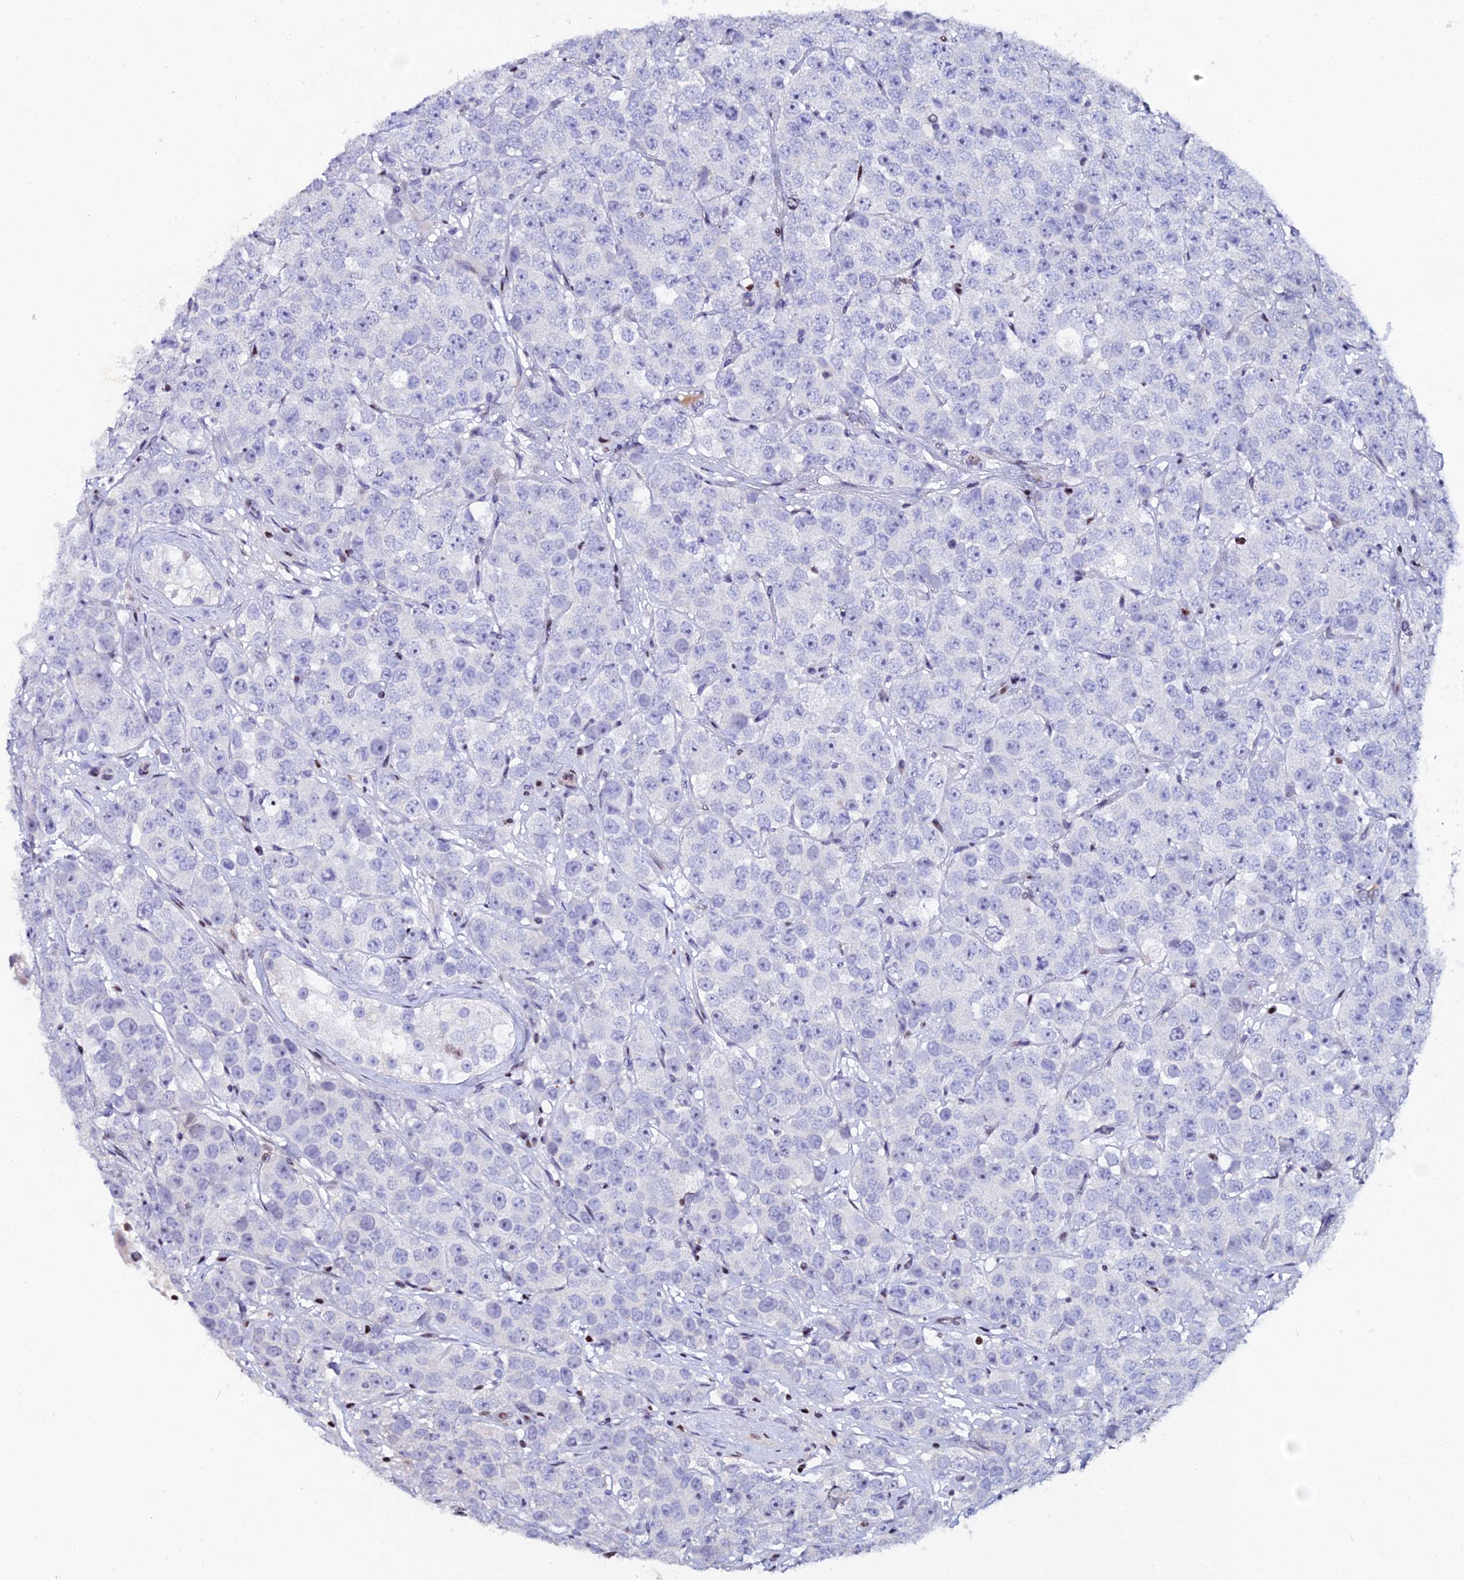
{"staining": {"intensity": "negative", "quantity": "none", "location": "none"}, "tissue": "testis cancer", "cell_type": "Tumor cells", "image_type": "cancer", "snomed": [{"axis": "morphology", "description": "Seminoma, NOS"}, {"axis": "topography", "description": "Testis"}], "caption": "The image reveals no staining of tumor cells in testis cancer.", "gene": "MYNN", "patient": {"sex": "male", "age": 28}}